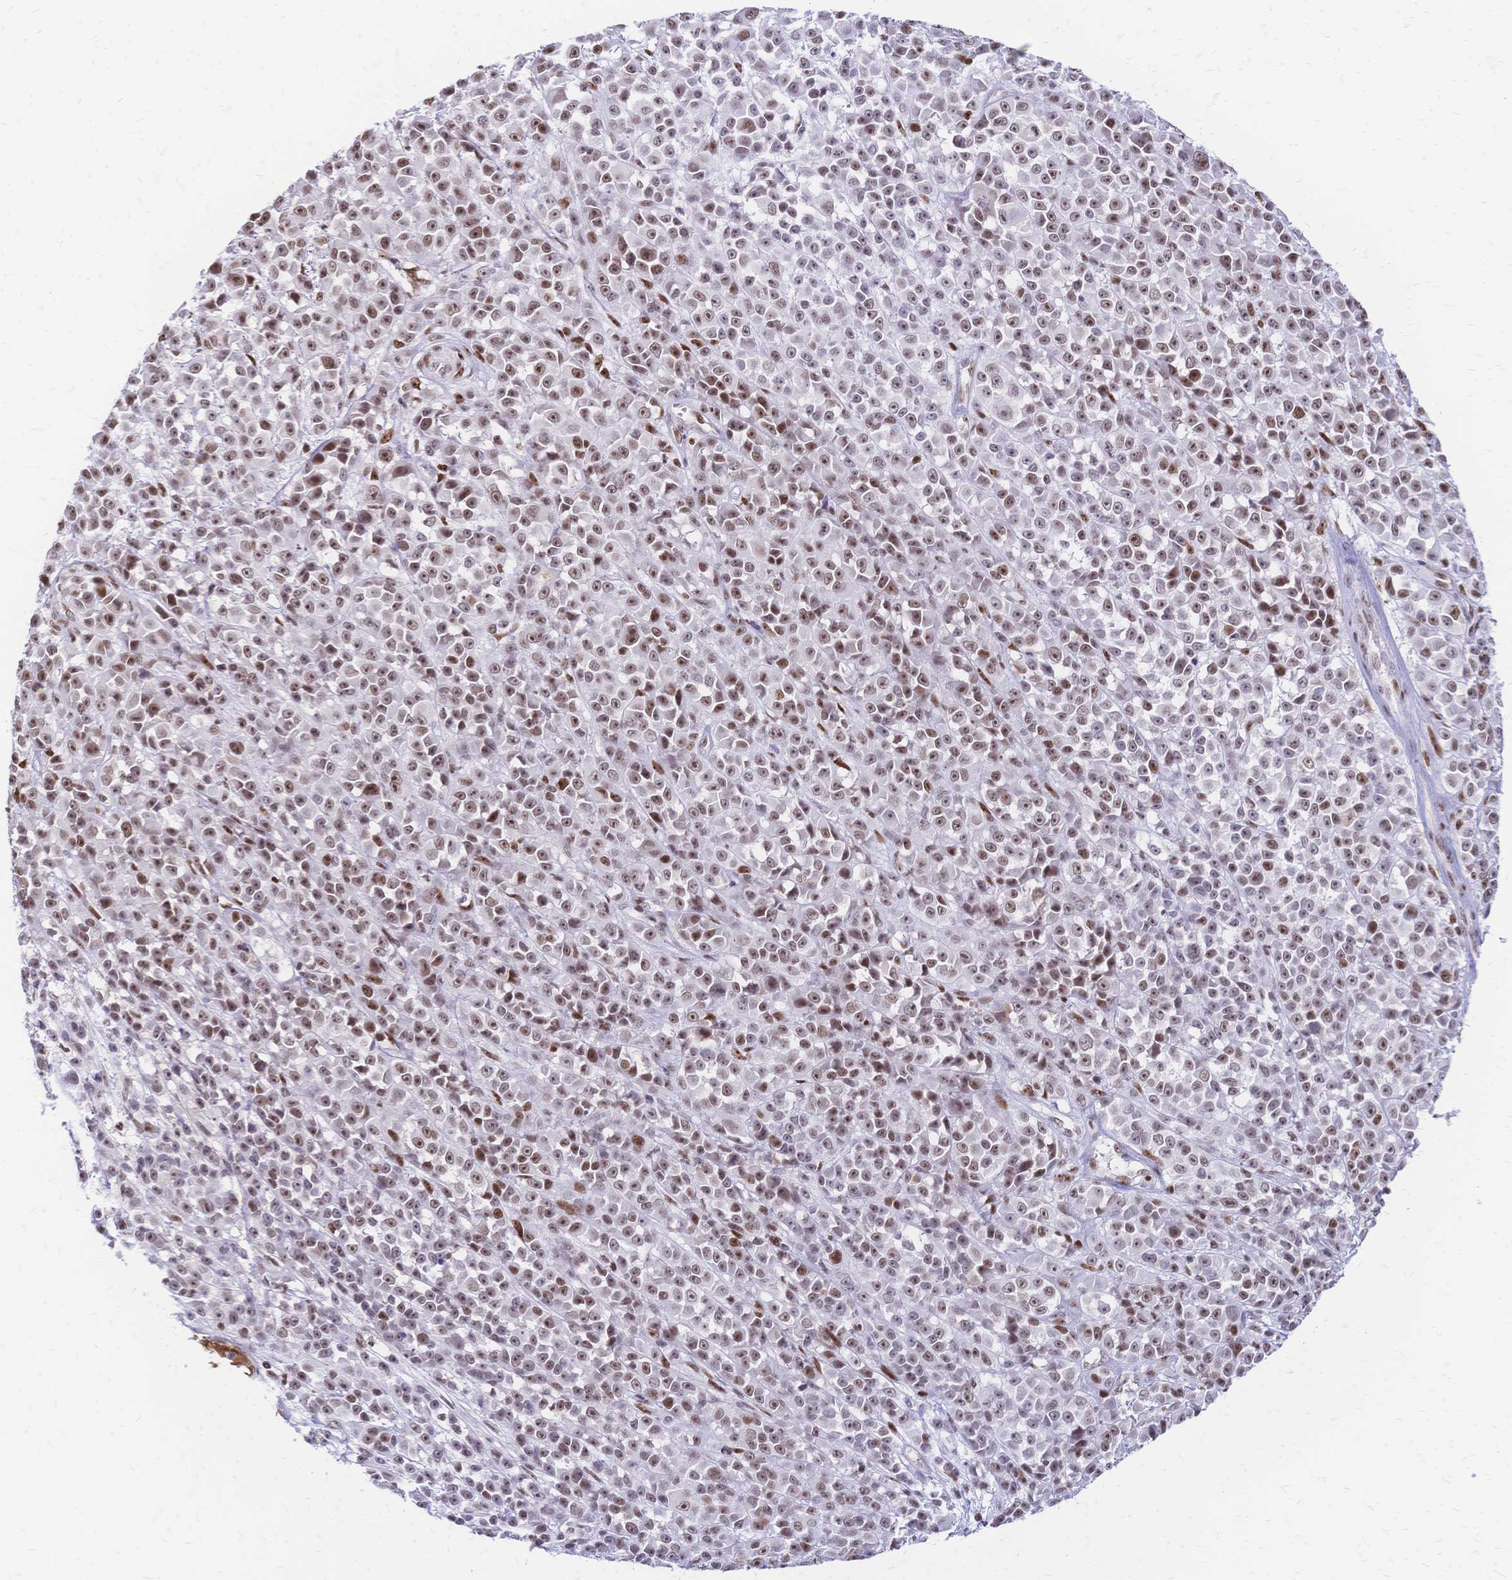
{"staining": {"intensity": "moderate", "quantity": ">75%", "location": "nuclear"}, "tissue": "melanoma", "cell_type": "Tumor cells", "image_type": "cancer", "snomed": [{"axis": "morphology", "description": "Malignant melanoma, NOS"}, {"axis": "topography", "description": "Skin"}, {"axis": "topography", "description": "Skin of back"}], "caption": "About >75% of tumor cells in melanoma reveal moderate nuclear protein expression as visualized by brown immunohistochemical staining.", "gene": "NFIC", "patient": {"sex": "male", "age": 91}}